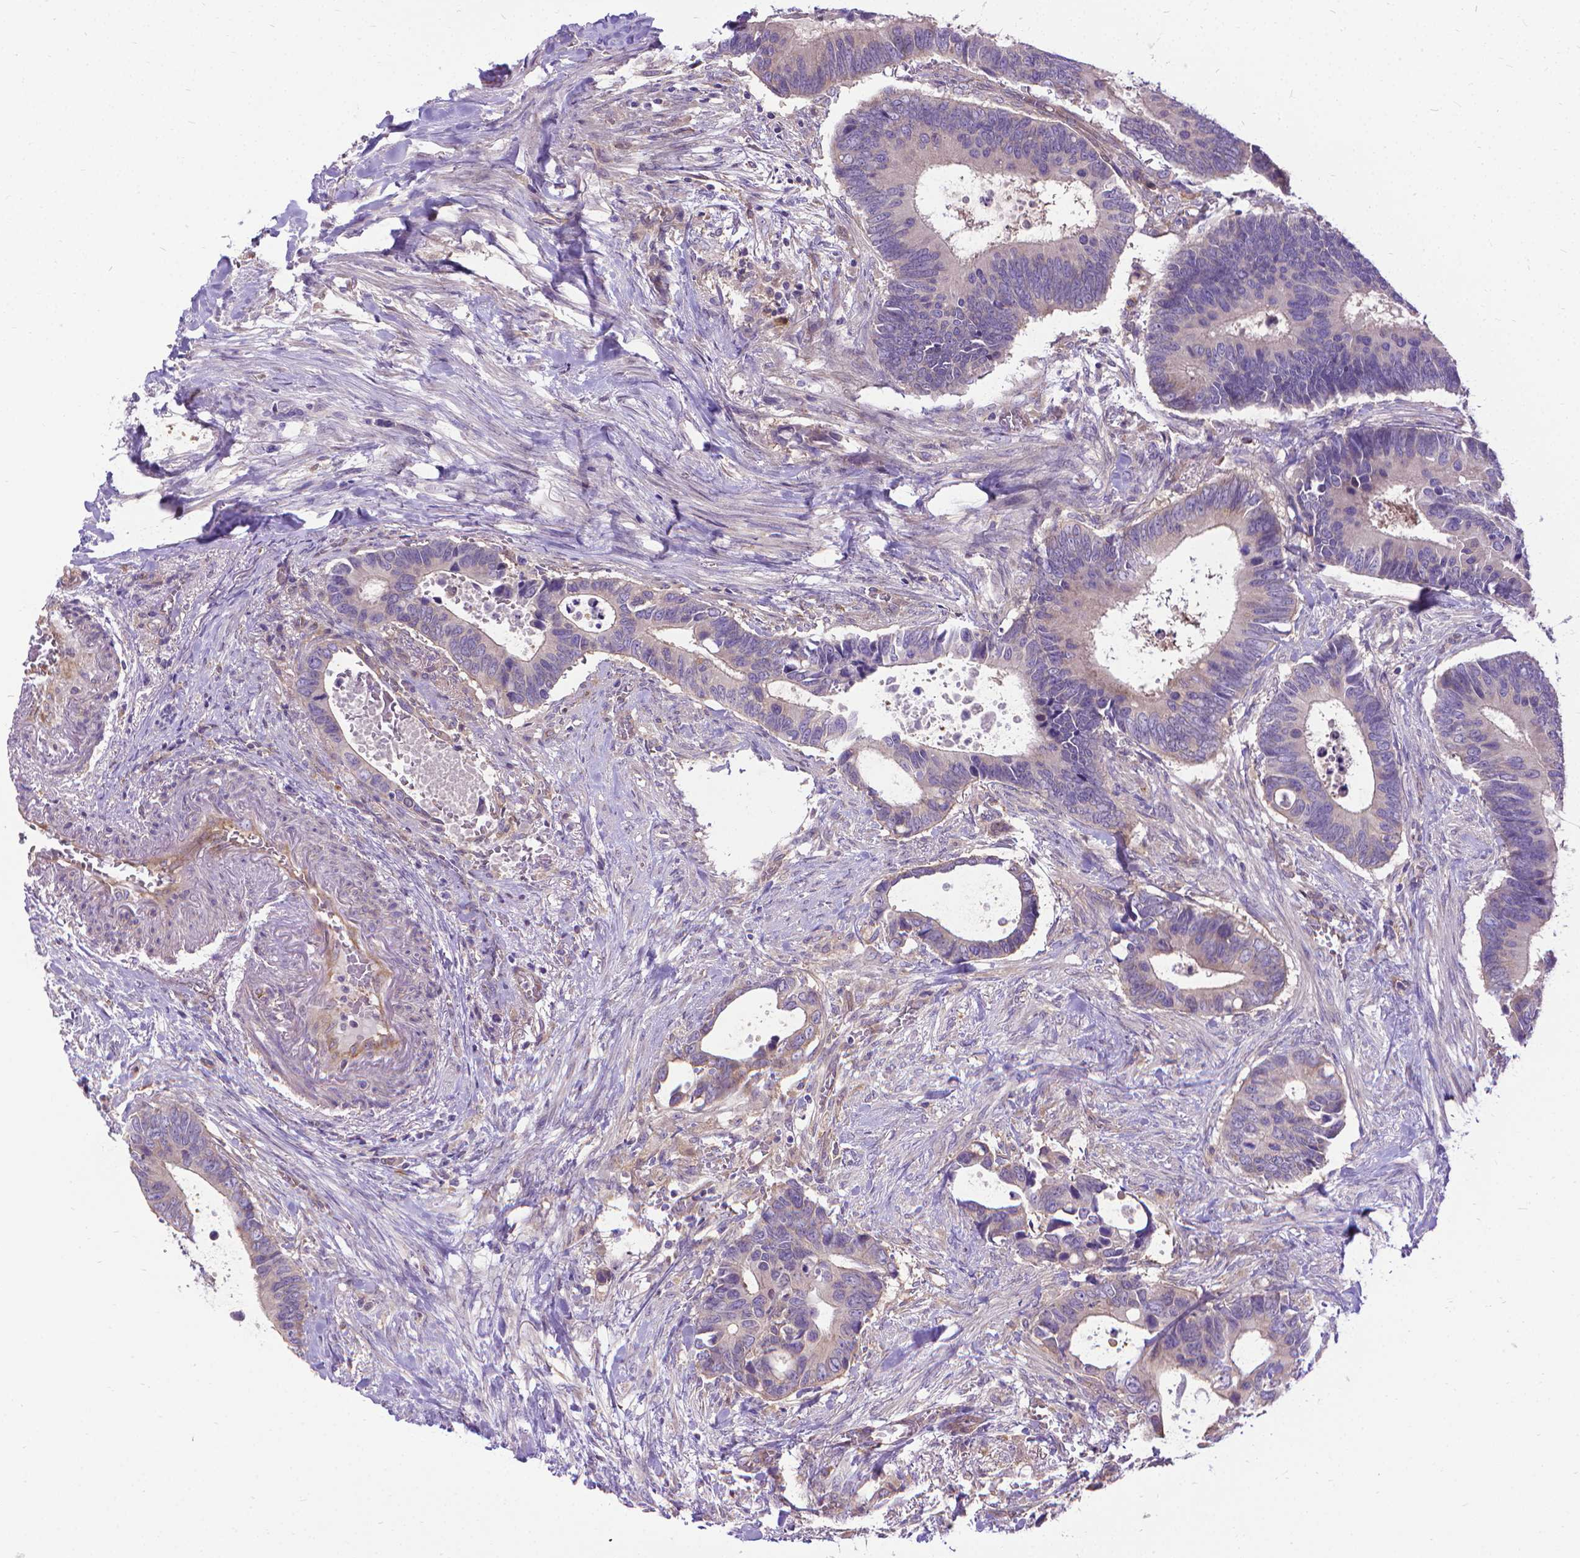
{"staining": {"intensity": "negative", "quantity": "none", "location": "none"}, "tissue": "colorectal cancer", "cell_type": "Tumor cells", "image_type": "cancer", "snomed": [{"axis": "morphology", "description": "Adenocarcinoma, NOS"}, {"axis": "topography", "description": "Colon"}], "caption": "Colorectal cancer (adenocarcinoma) was stained to show a protein in brown. There is no significant staining in tumor cells.", "gene": "CFAP299", "patient": {"sex": "male", "age": 49}}